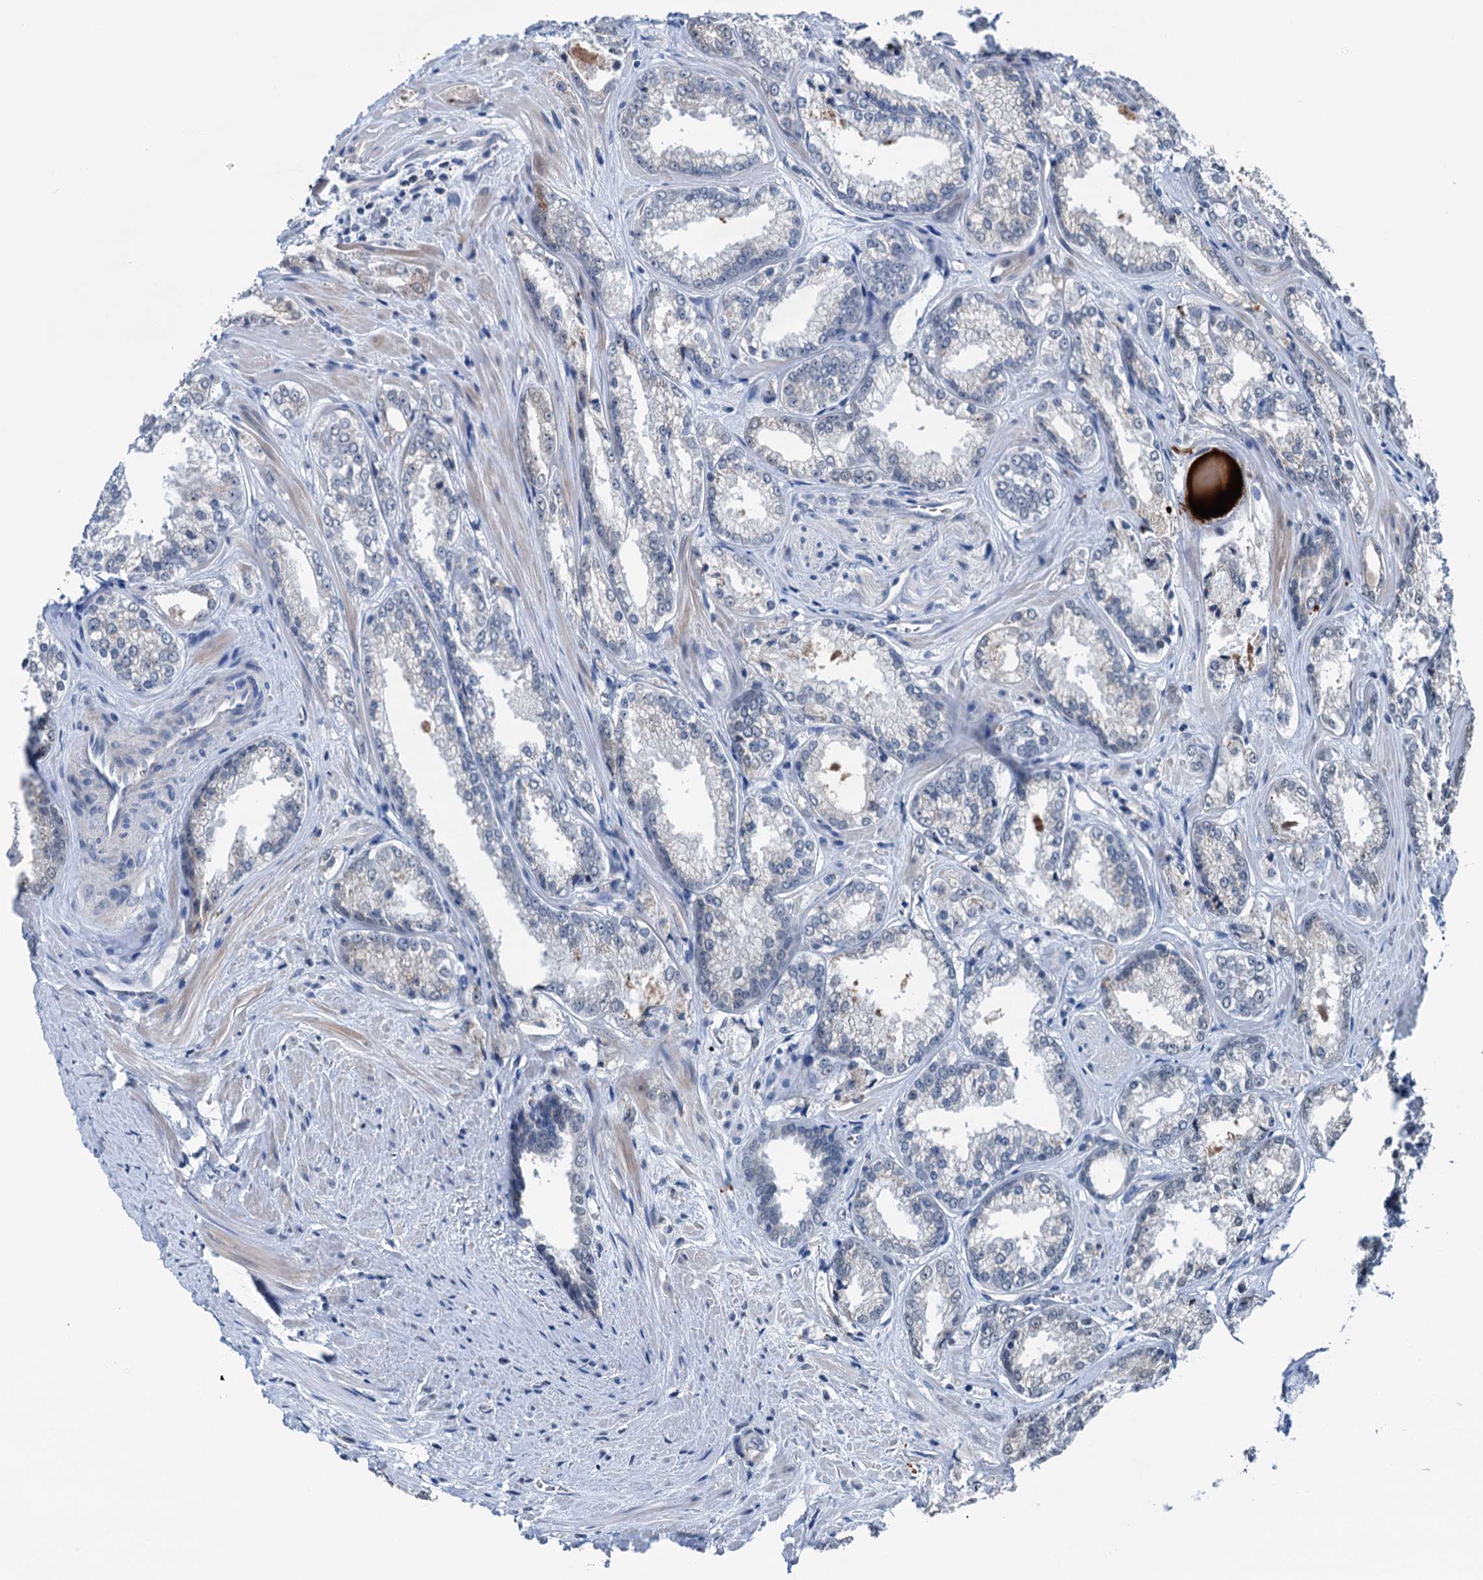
{"staining": {"intensity": "negative", "quantity": "none", "location": "none"}, "tissue": "prostate cancer", "cell_type": "Tumor cells", "image_type": "cancer", "snomed": [{"axis": "morphology", "description": "Adenocarcinoma, Low grade"}, {"axis": "topography", "description": "Prostate"}], "caption": "Image shows no significant protein expression in tumor cells of prostate cancer.", "gene": "SHLD1", "patient": {"sex": "male", "age": 47}}